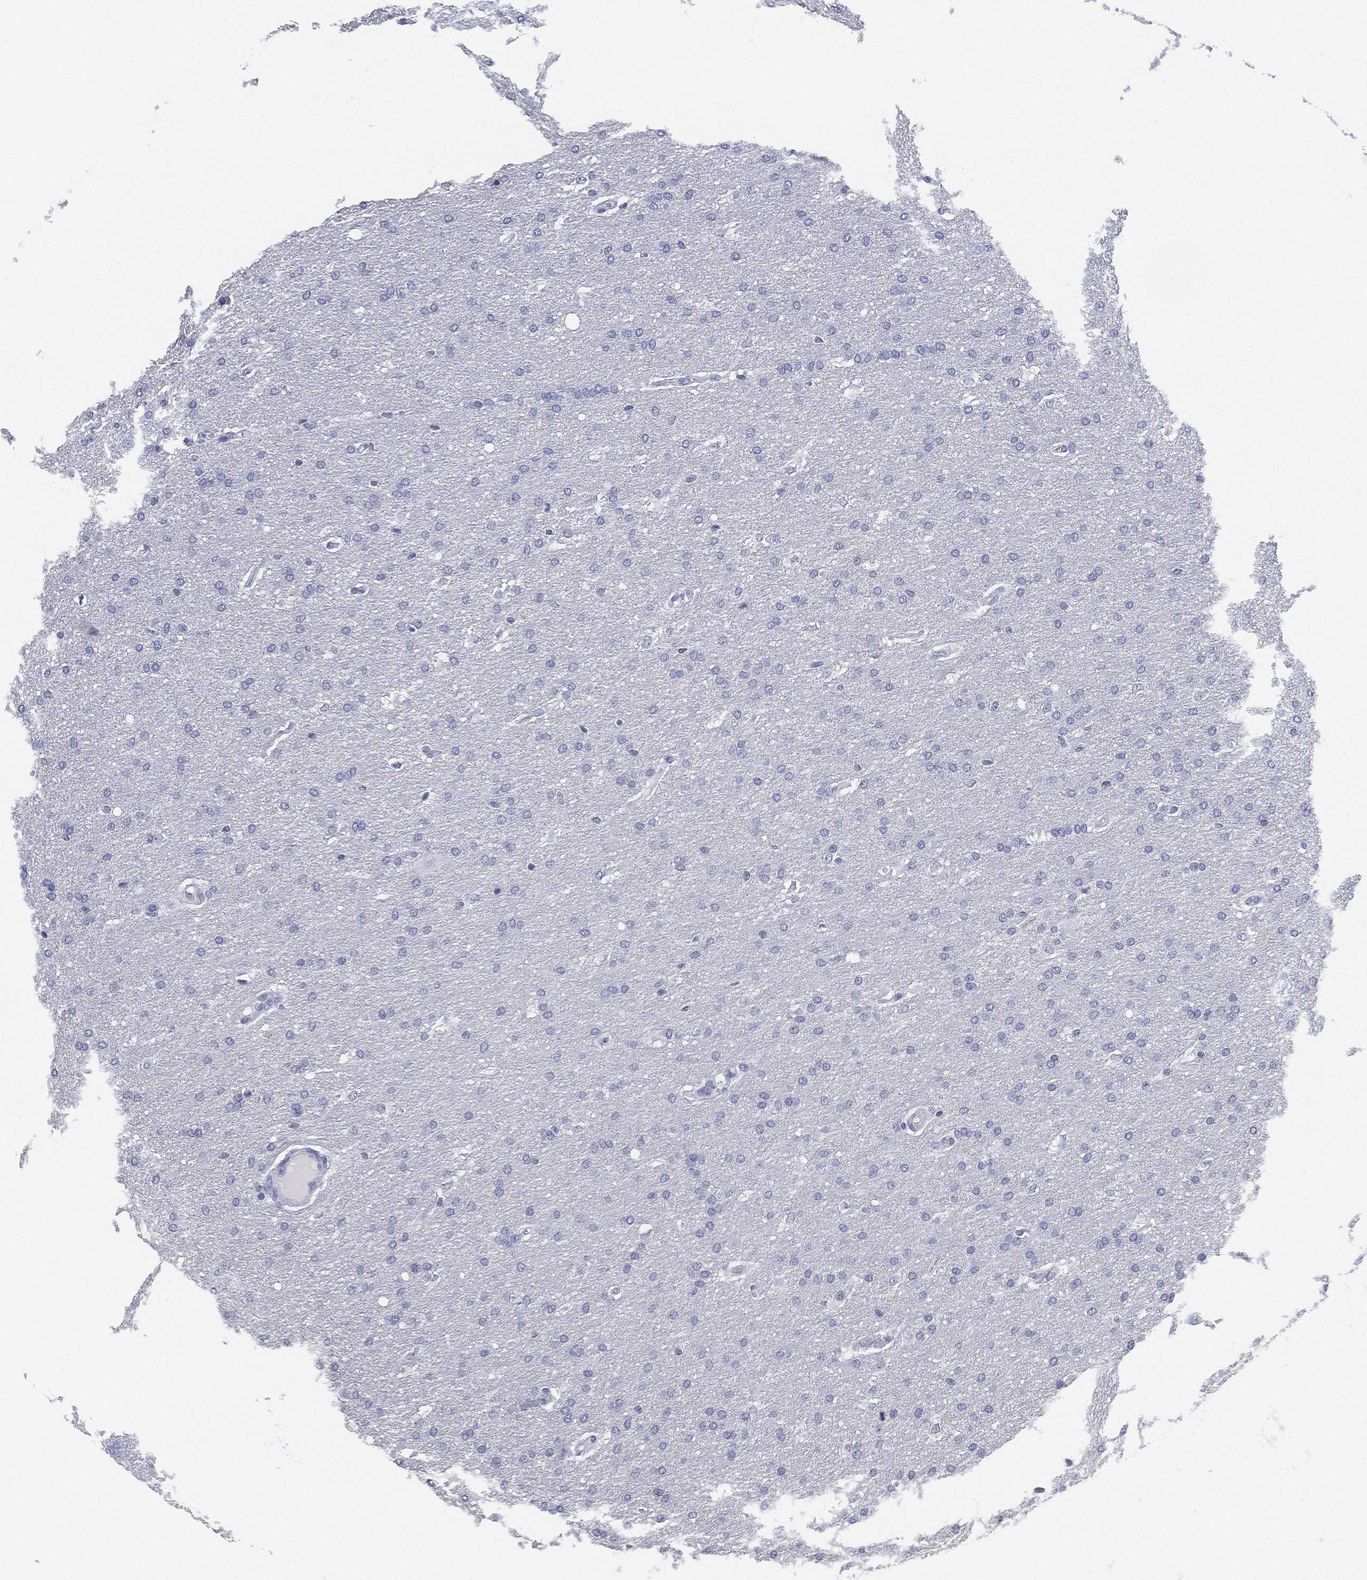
{"staining": {"intensity": "negative", "quantity": "none", "location": "none"}, "tissue": "glioma", "cell_type": "Tumor cells", "image_type": "cancer", "snomed": [{"axis": "morphology", "description": "Glioma, malignant, Low grade"}, {"axis": "topography", "description": "Brain"}], "caption": "Photomicrograph shows no significant protein expression in tumor cells of glioma.", "gene": "IYD", "patient": {"sex": "female", "age": 37}}